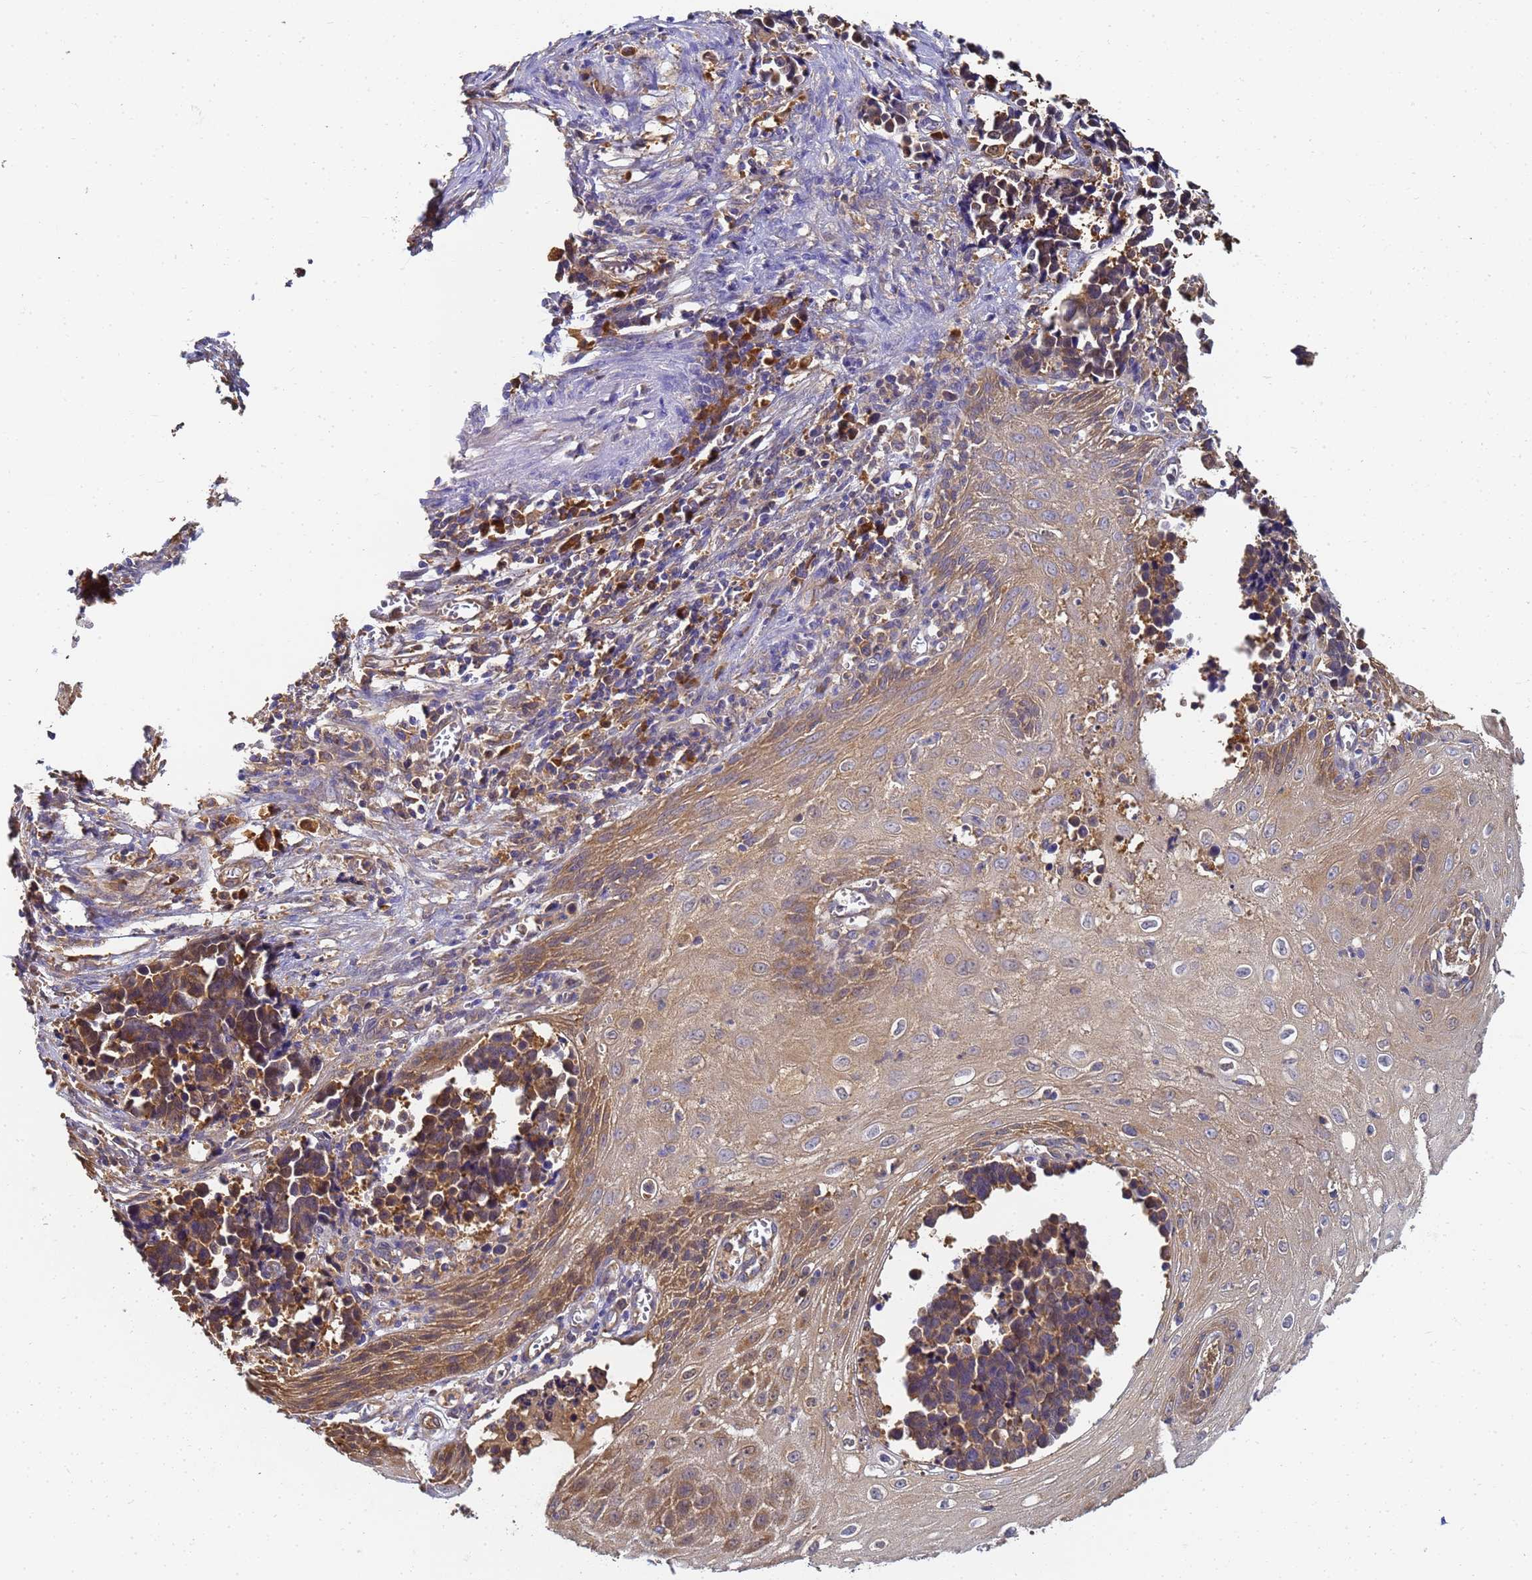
{"staining": {"intensity": "moderate", "quantity": ">75%", "location": "cytoplasmic/membranous,nuclear"}, "tissue": "cervical cancer", "cell_type": "Tumor cells", "image_type": "cancer", "snomed": [{"axis": "morphology", "description": "Normal tissue, NOS"}, {"axis": "morphology", "description": "Squamous cell carcinoma, NOS"}, {"axis": "topography", "description": "Cervix"}], "caption": "A high-resolution histopathology image shows immunohistochemistry staining of squamous cell carcinoma (cervical), which shows moderate cytoplasmic/membranous and nuclear positivity in about >75% of tumor cells. (IHC, brightfield microscopy, high magnification).", "gene": "NME1-NME2", "patient": {"sex": "female", "age": 35}}